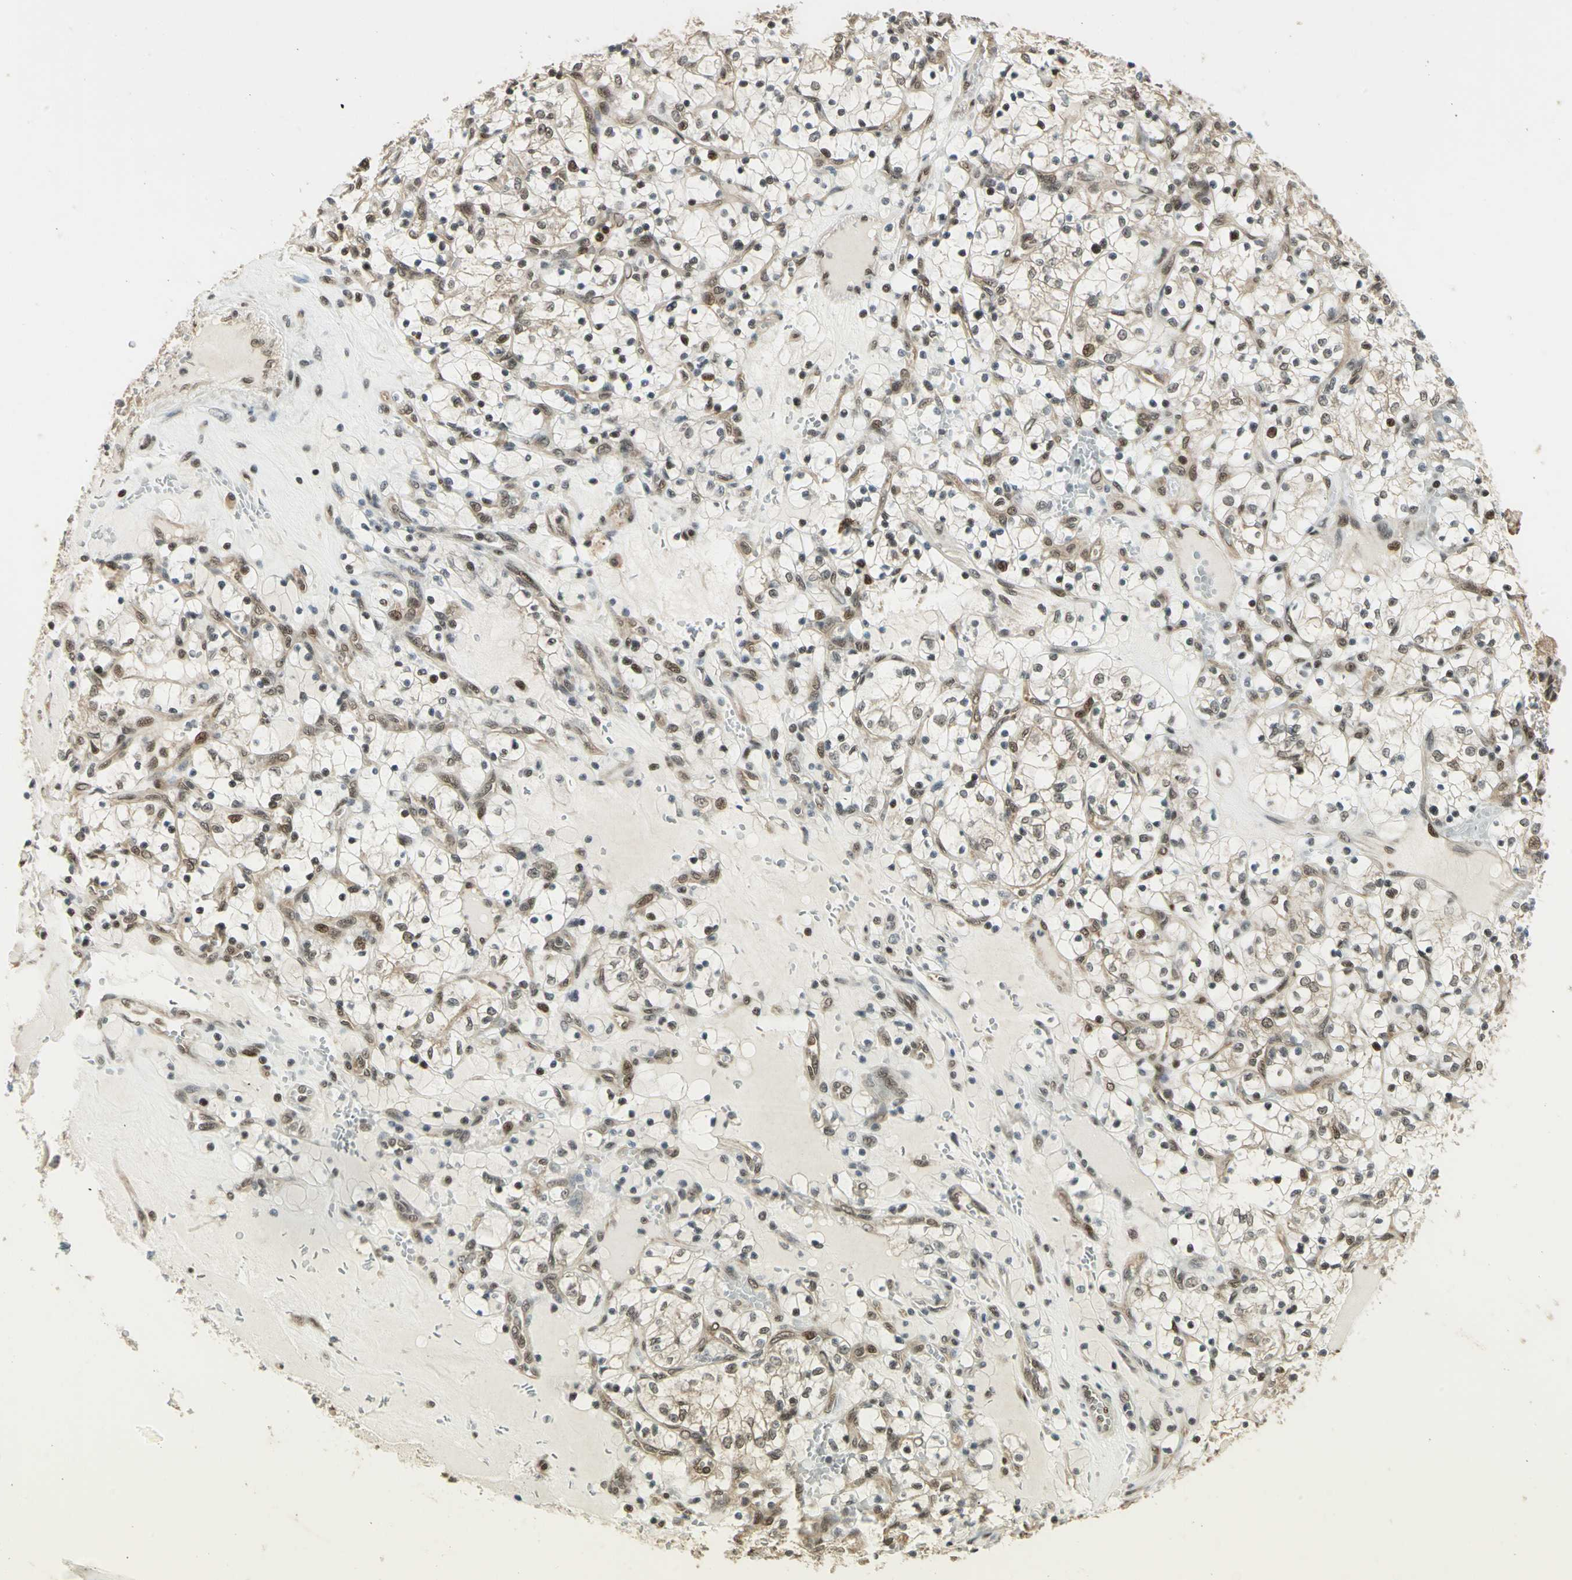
{"staining": {"intensity": "moderate", "quantity": "25%-75%", "location": "cytoplasmic/membranous,nuclear"}, "tissue": "renal cancer", "cell_type": "Tumor cells", "image_type": "cancer", "snomed": [{"axis": "morphology", "description": "Adenocarcinoma, NOS"}, {"axis": "topography", "description": "Kidney"}], "caption": "There is medium levels of moderate cytoplasmic/membranous and nuclear positivity in tumor cells of adenocarcinoma (renal), as demonstrated by immunohistochemical staining (brown color).", "gene": "PSMC3", "patient": {"sex": "female", "age": 69}}